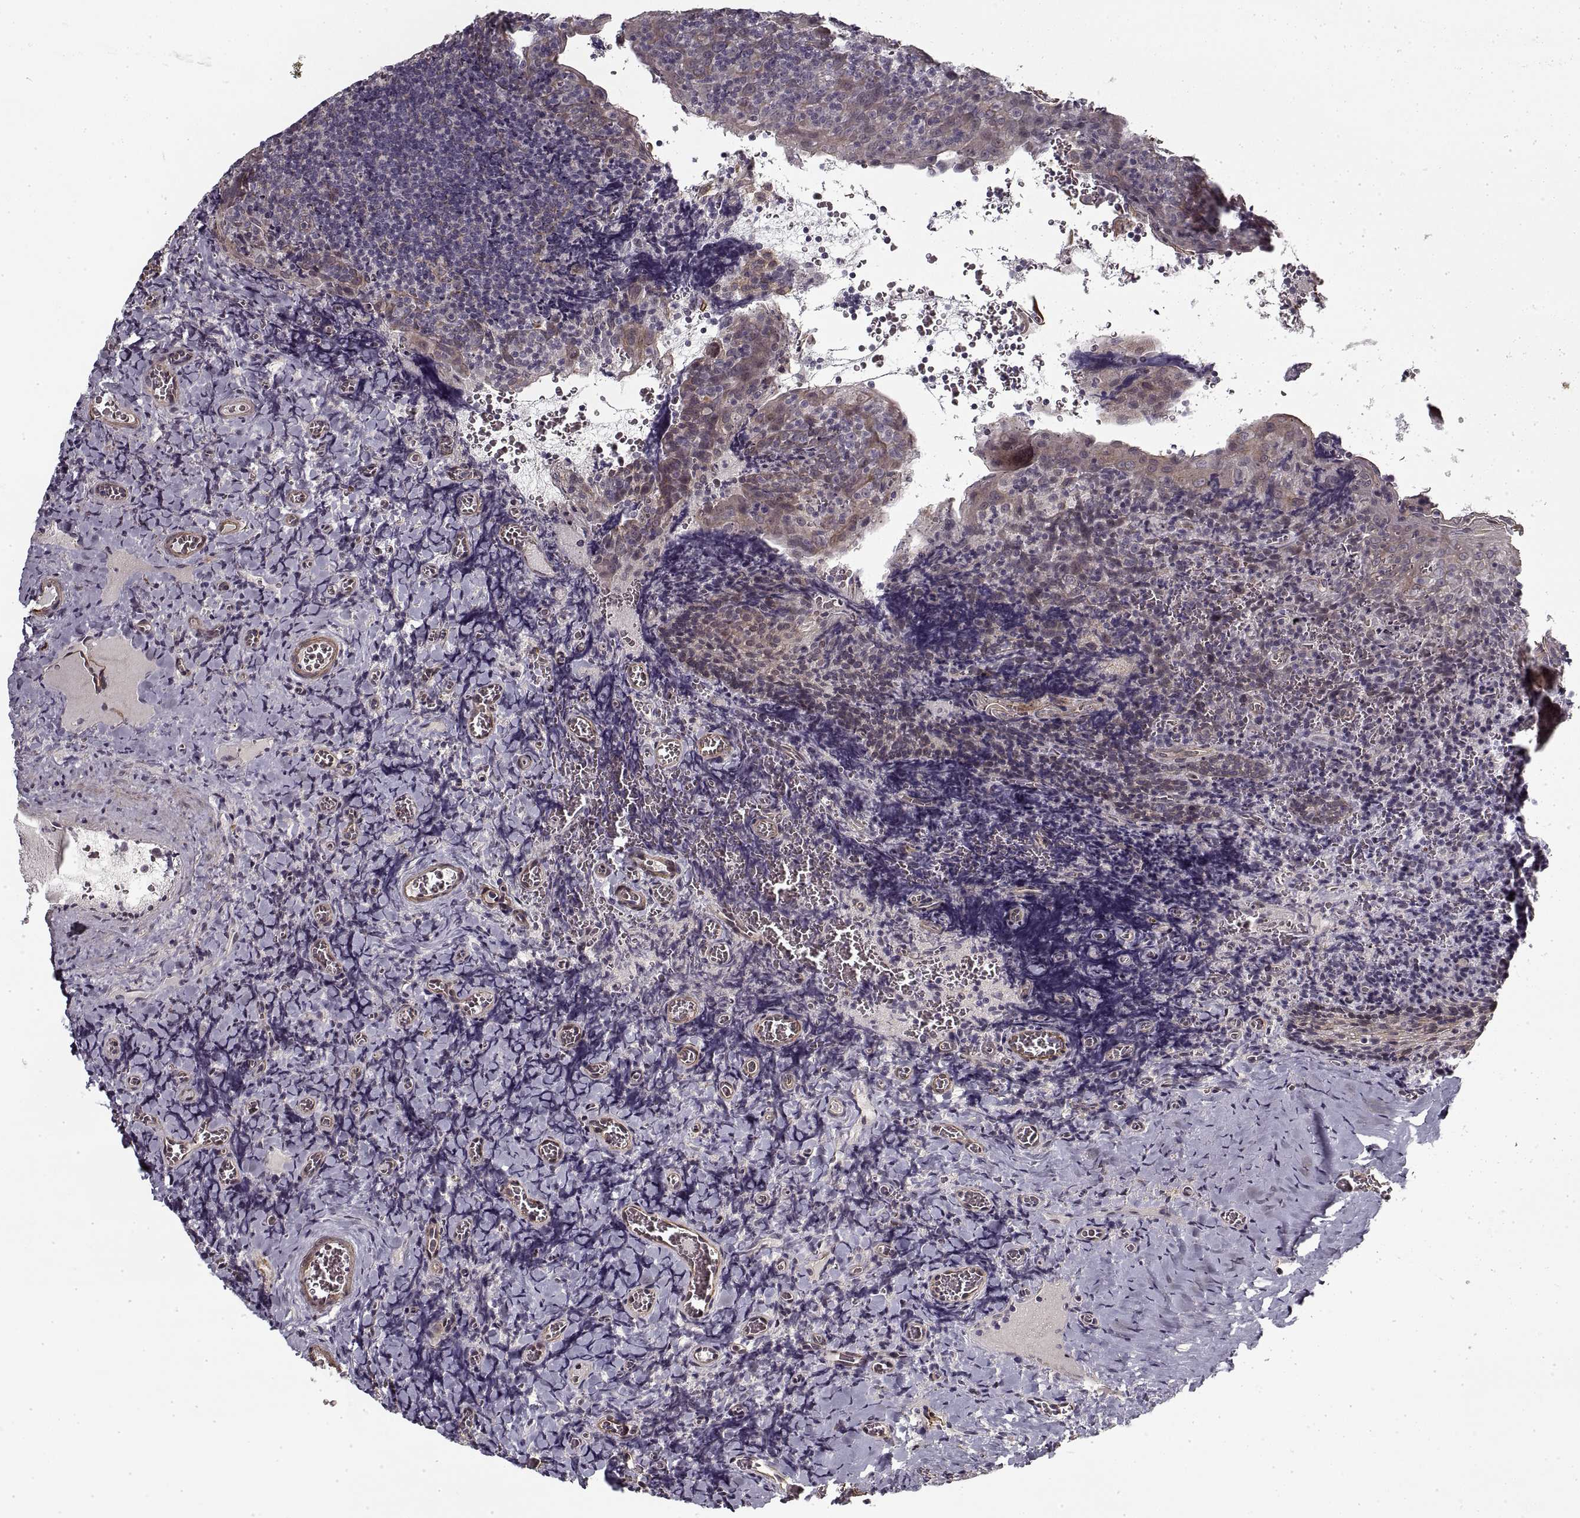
{"staining": {"intensity": "negative", "quantity": "none", "location": "none"}, "tissue": "tonsil", "cell_type": "Germinal center cells", "image_type": "normal", "snomed": [{"axis": "morphology", "description": "Normal tissue, NOS"}, {"axis": "morphology", "description": "Inflammation, NOS"}, {"axis": "topography", "description": "Tonsil"}], "caption": "A high-resolution micrograph shows immunohistochemistry (IHC) staining of benign tonsil, which shows no significant positivity in germinal center cells.", "gene": "LAMB2", "patient": {"sex": "female", "age": 31}}